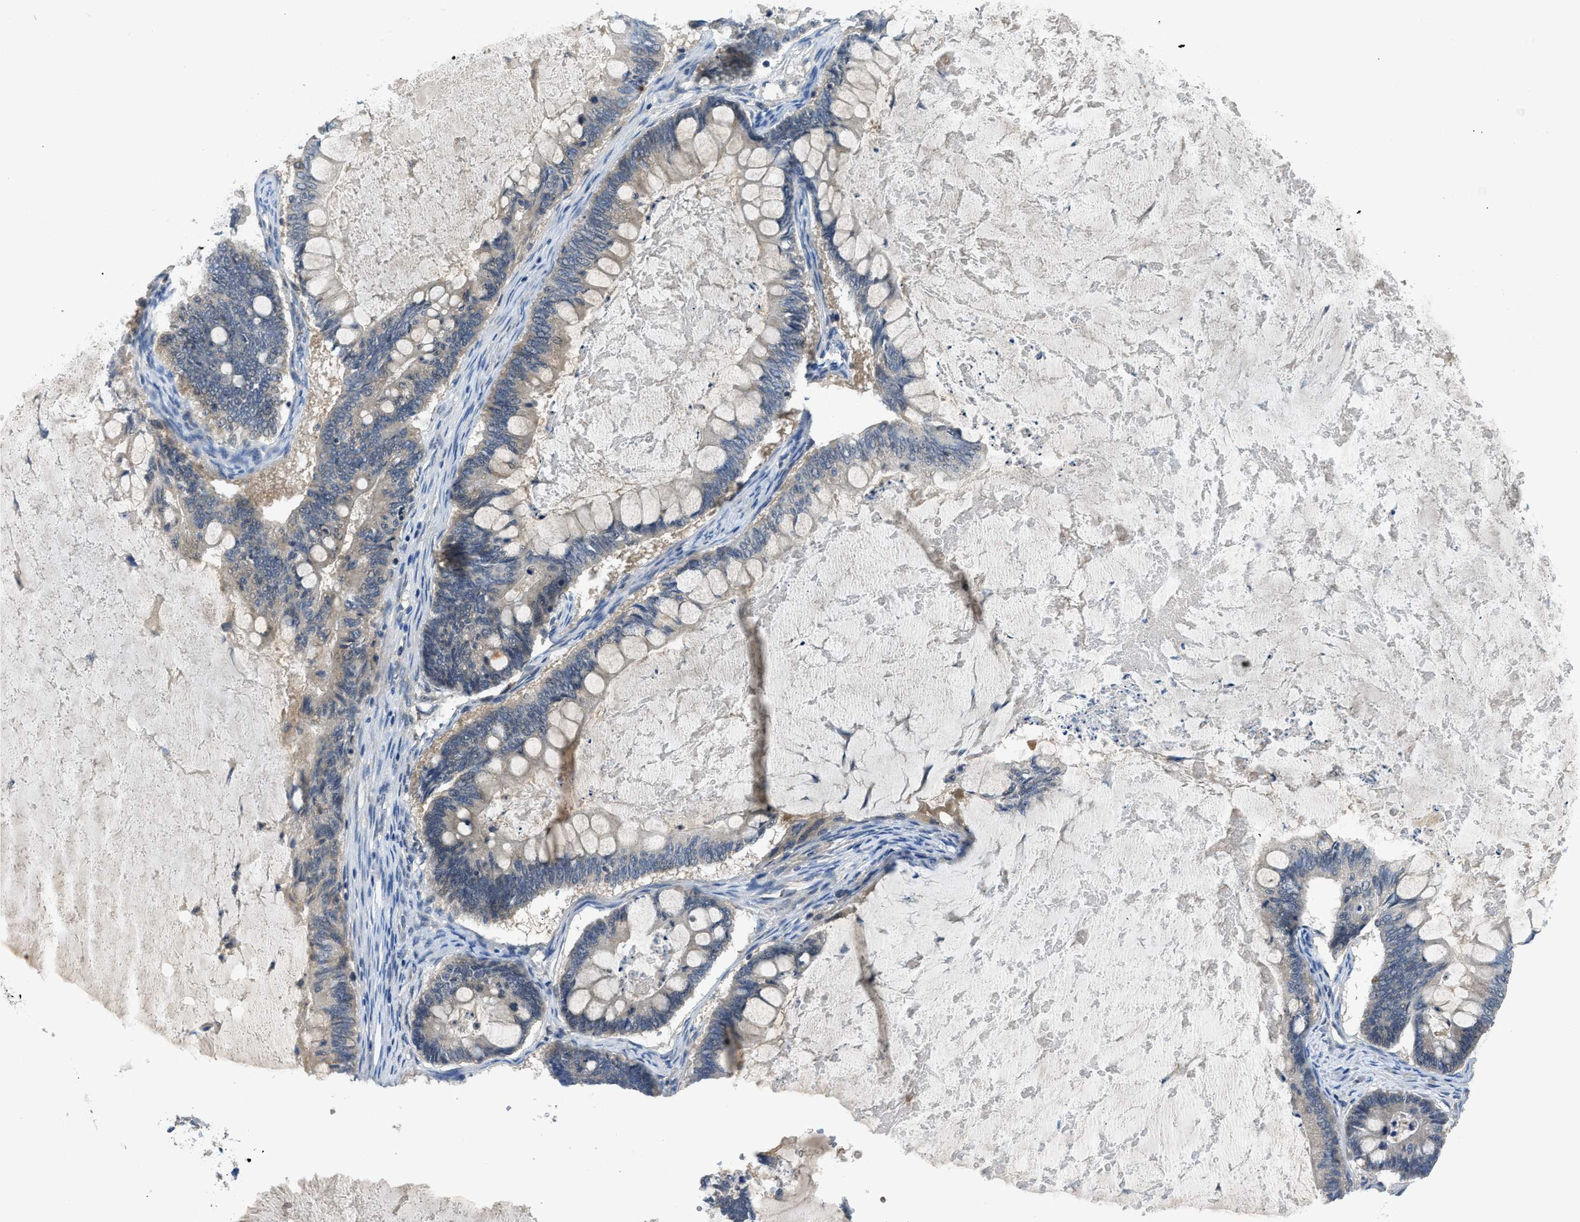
{"staining": {"intensity": "weak", "quantity": ">75%", "location": "cytoplasmic/membranous"}, "tissue": "ovarian cancer", "cell_type": "Tumor cells", "image_type": "cancer", "snomed": [{"axis": "morphology", "description": "Cystadenocarcinoma, mucinous, NOS"}, {"axis": "topography", "description": "Ovary"}], "caption": "Human ovarian mucinous cystadenocarcinoma stained with a protein marker exhibits weak staining in tumor cells.", "gene": "PDE7A", "patient": {"sex": "female", "age": 61}}